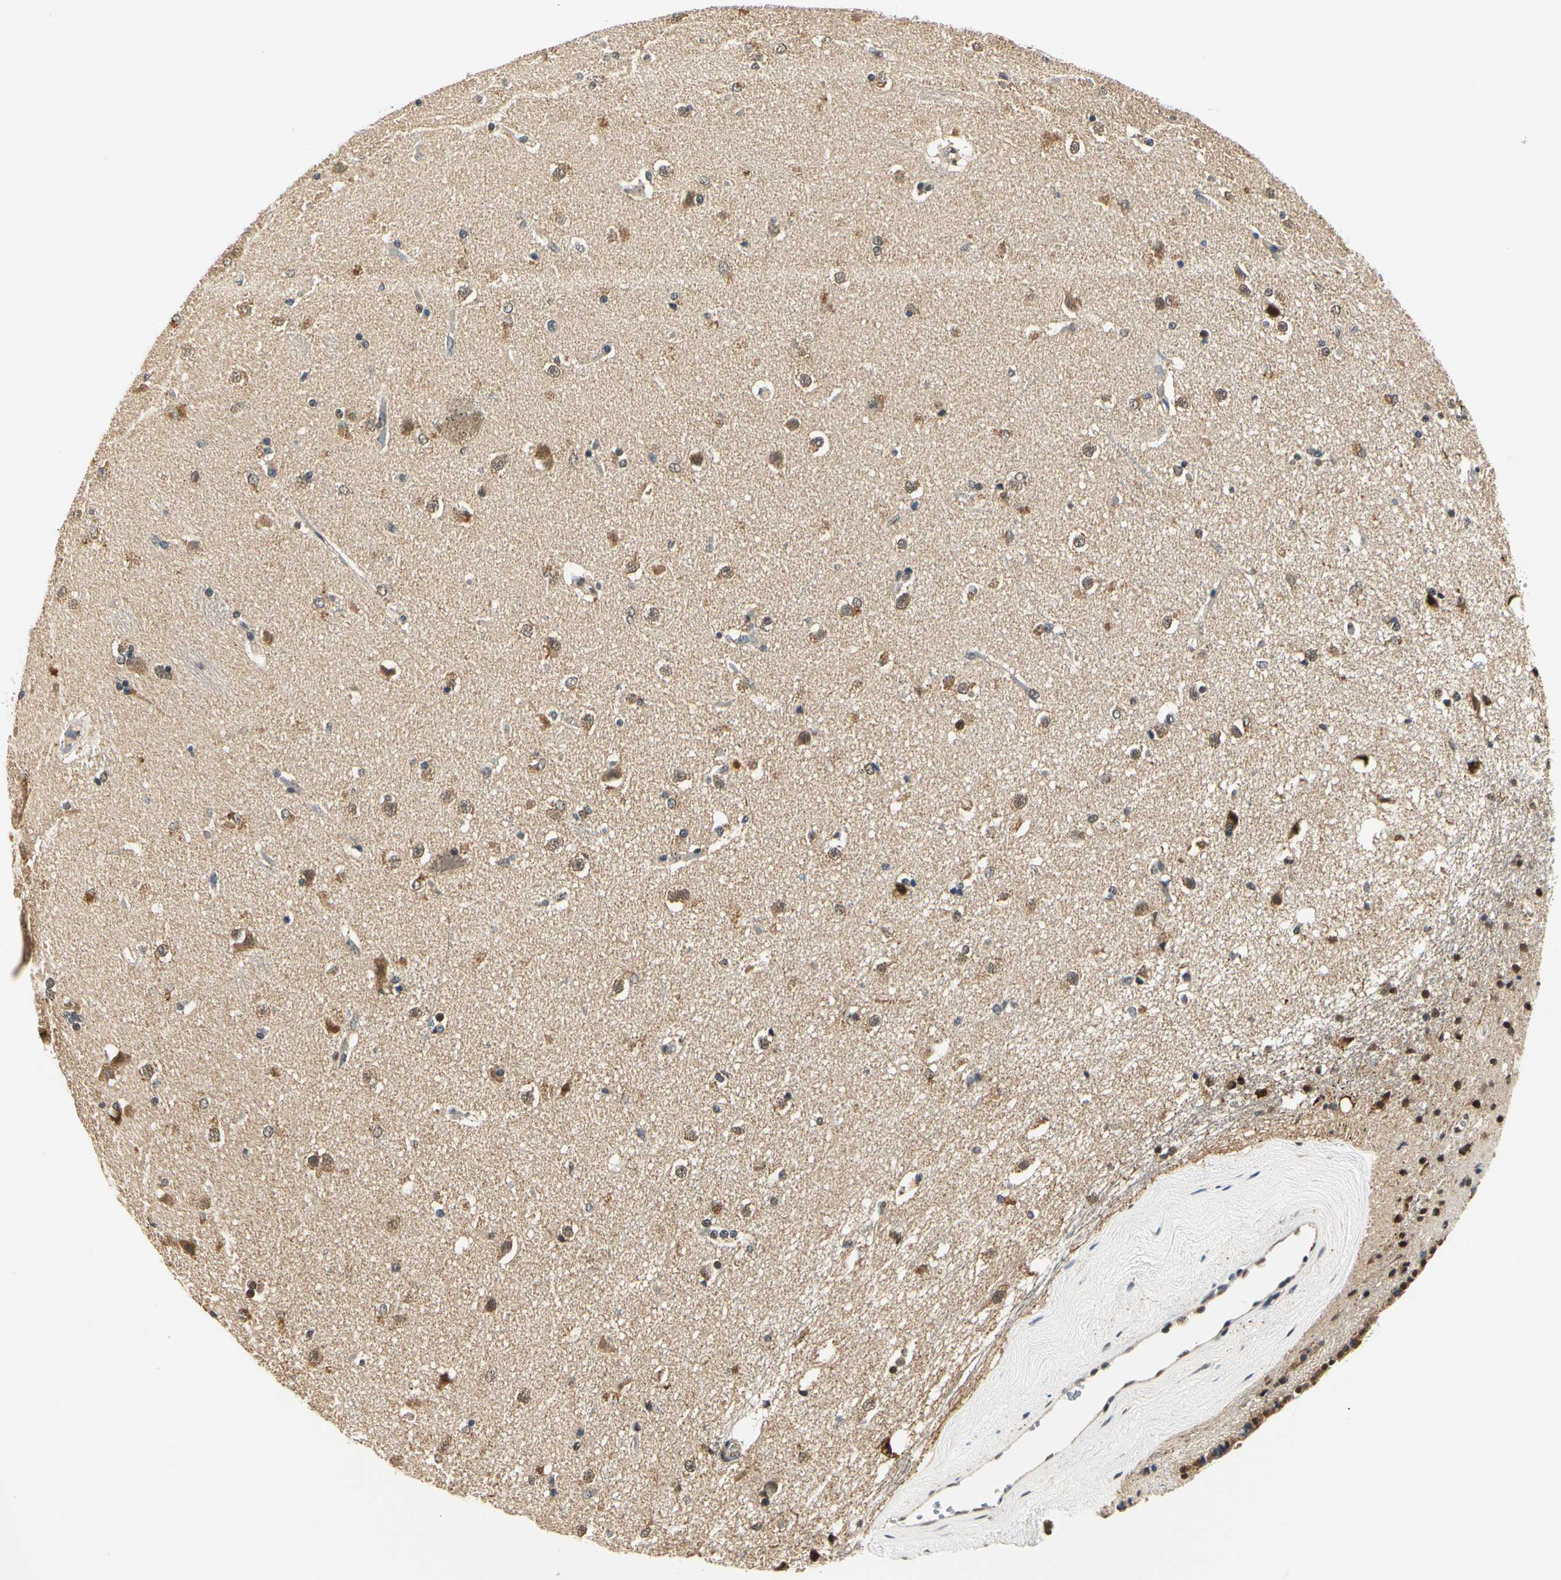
{"staining": {"intensity": "weak", "quantity": "<25%", "location": "cytoplasmic/membranous"}, "tissue": "caudate", "cell_type": "Glial cells", "image_type": "normal", "snomed": [{"axis": "morphology", "description": "Normal tissue, NOS"}, {"axis": "topography", "description": "Lateral ventricle wall"}], "caption": "A micrograph of caudate stained for a protein displays no brown staining in glial cells.", "gene": "PDK2", "patient": {"sex": "female", "age": 19}}